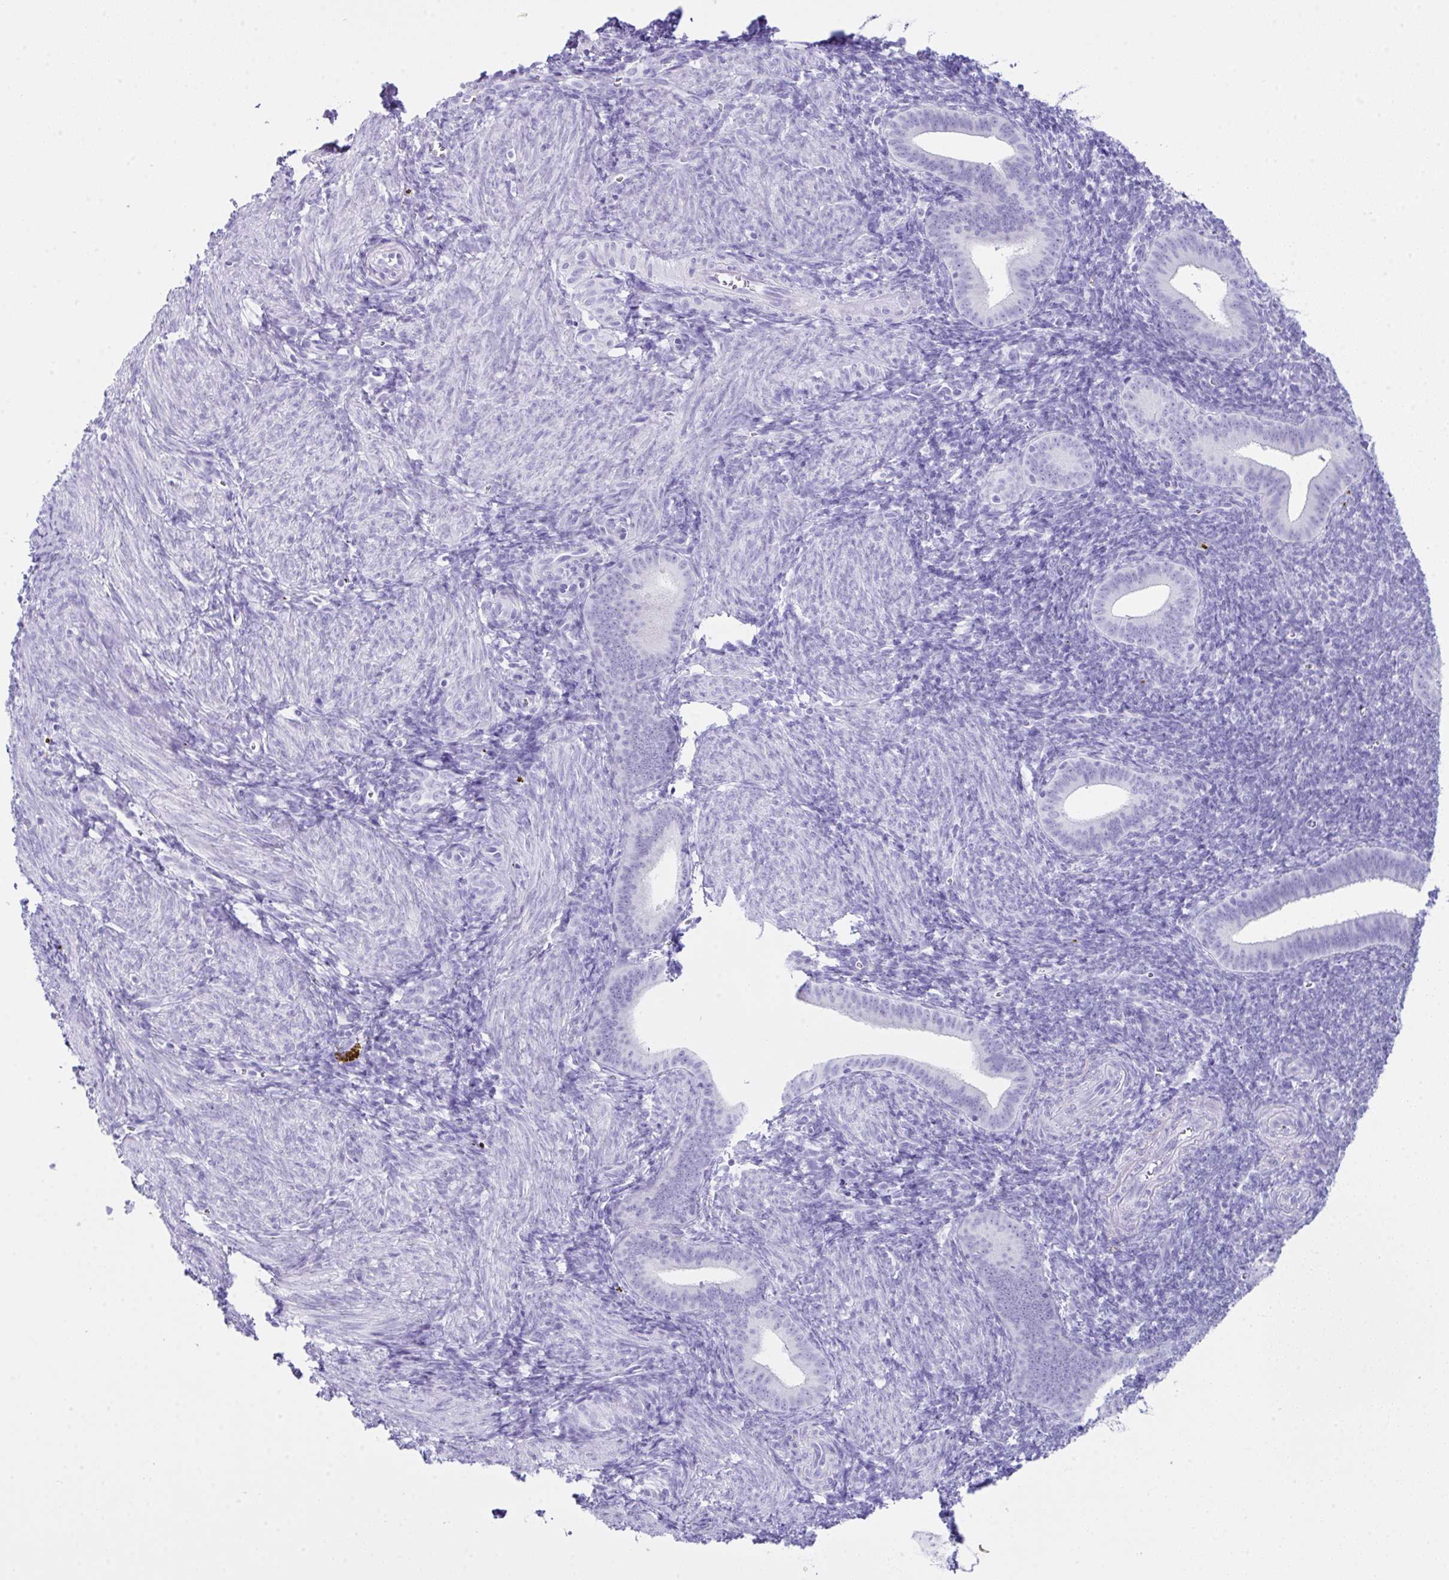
{"staining": {"intensity": "negative", "quantity": "none", "location": "none"}, "tissue": "endometrium", "cell_type": "Cells in endometrial stroma", "image_type": "normal", "snomed": [{"axis": "morphology", "description": "Normal tissue, NOS"}, {"axis": "topography", "description": "Endometrium"}], "caption": "This is an IHC micrograph of unremarkable endometrium. There is no staining in cells in endometrial stroma.", "gene": "LGALS4", "patient": {"sex": "female", "age": 25}}